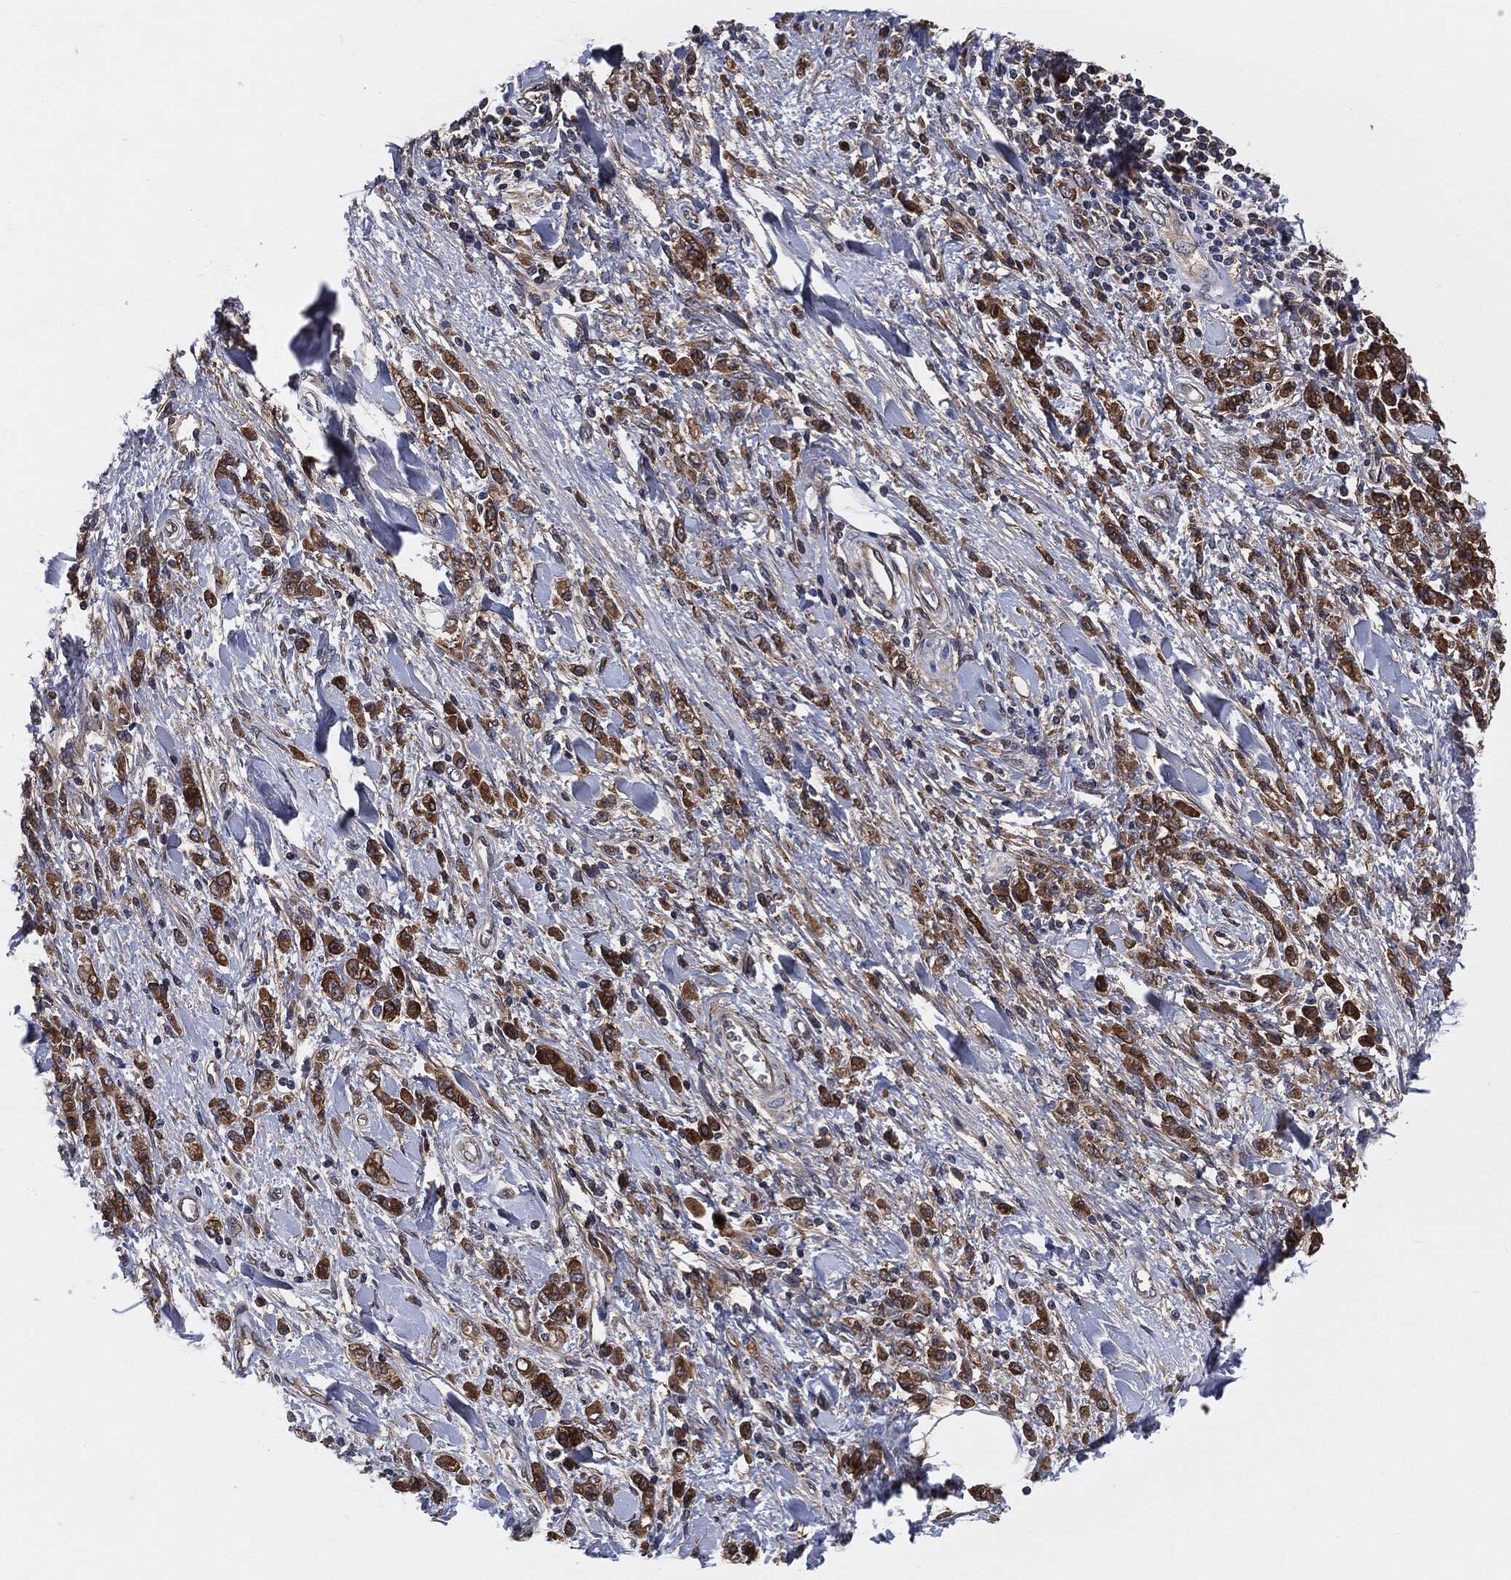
{"staining": {"intensity": "moderate", "quantity": ">75%", "location": "cytoplasmic/membranous"}, "tissue": "stomach cancer", "cell_type": "Tumor cells", "image_type": "cancer", "snomed": [{"axis": "morphology", "description": "Adenocarcinoma, NOS"}, {"axis": "topography", "description": "Stomach"}], "caption": "This micrograph reveals IHC staining of stomach cancer, with medium moderate cytoplasmic/membranous positivity in approximately >75% of tumor cells.", "gene": "XPNPEP1", "patient": {"sex": "male", "age": 77}}